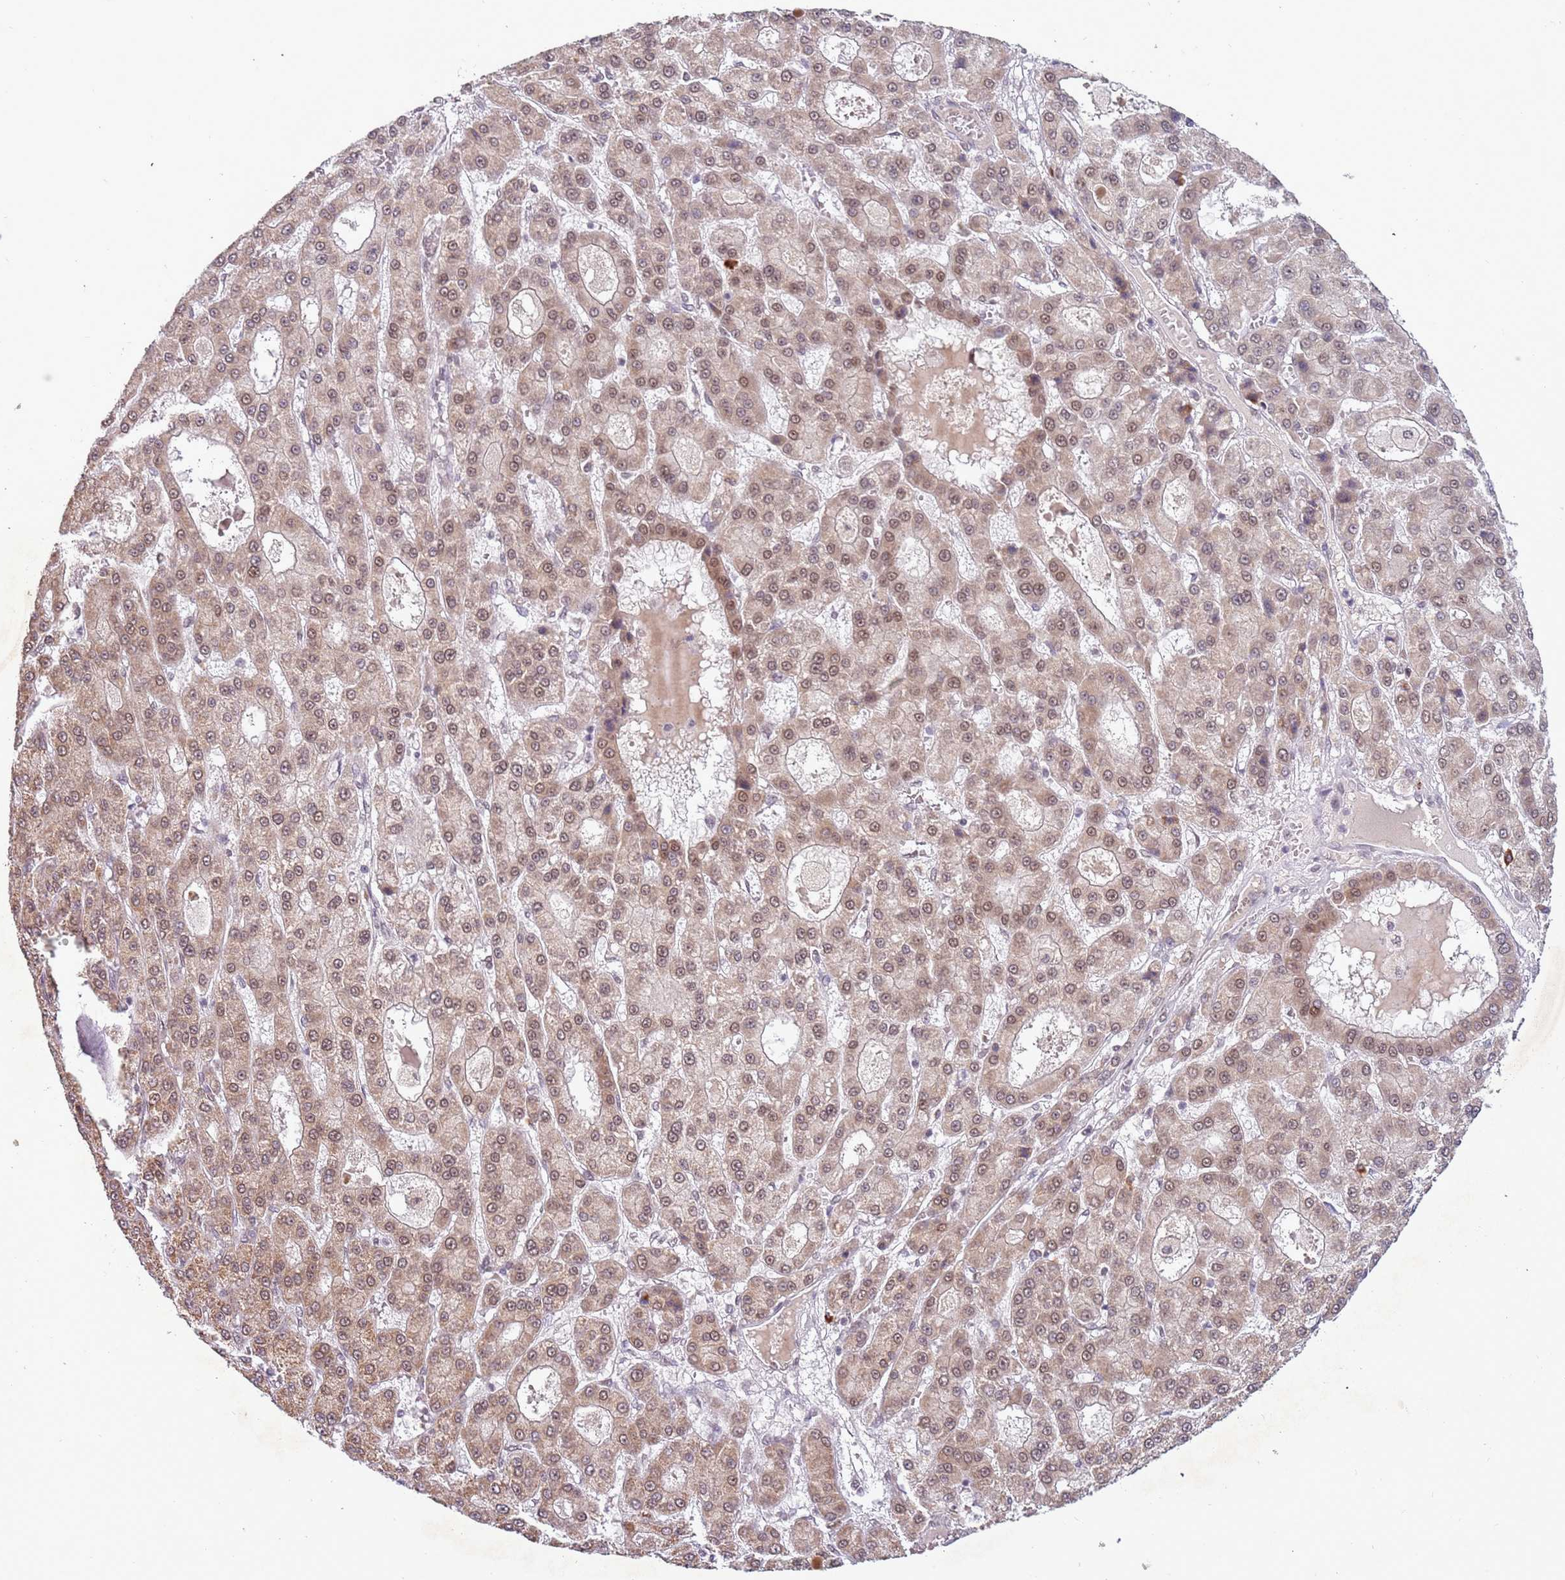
{"staining": {"intensity": "moderate", "quantity": ">75%", "location": "cytoplasmic/membranous,nuclear"}, "tissue": "liver cancer", "cell_type": "Tumor cells", "image_type": "cancer", "snomed": [{"axis": "morphology", "description": "Carcinoma, Hepatocellular, NOS"}, {"axis": "topography", "description": "Liver"}], "caption": "This image displays immunohistochemistry staining of liver cancer, with medium moderate cytoplasmic/membranous and nuclear positivity in about >75% of tumor cells.", "gene": "FAM120AOS", "patient": {"sex": "male", "age": 70}}